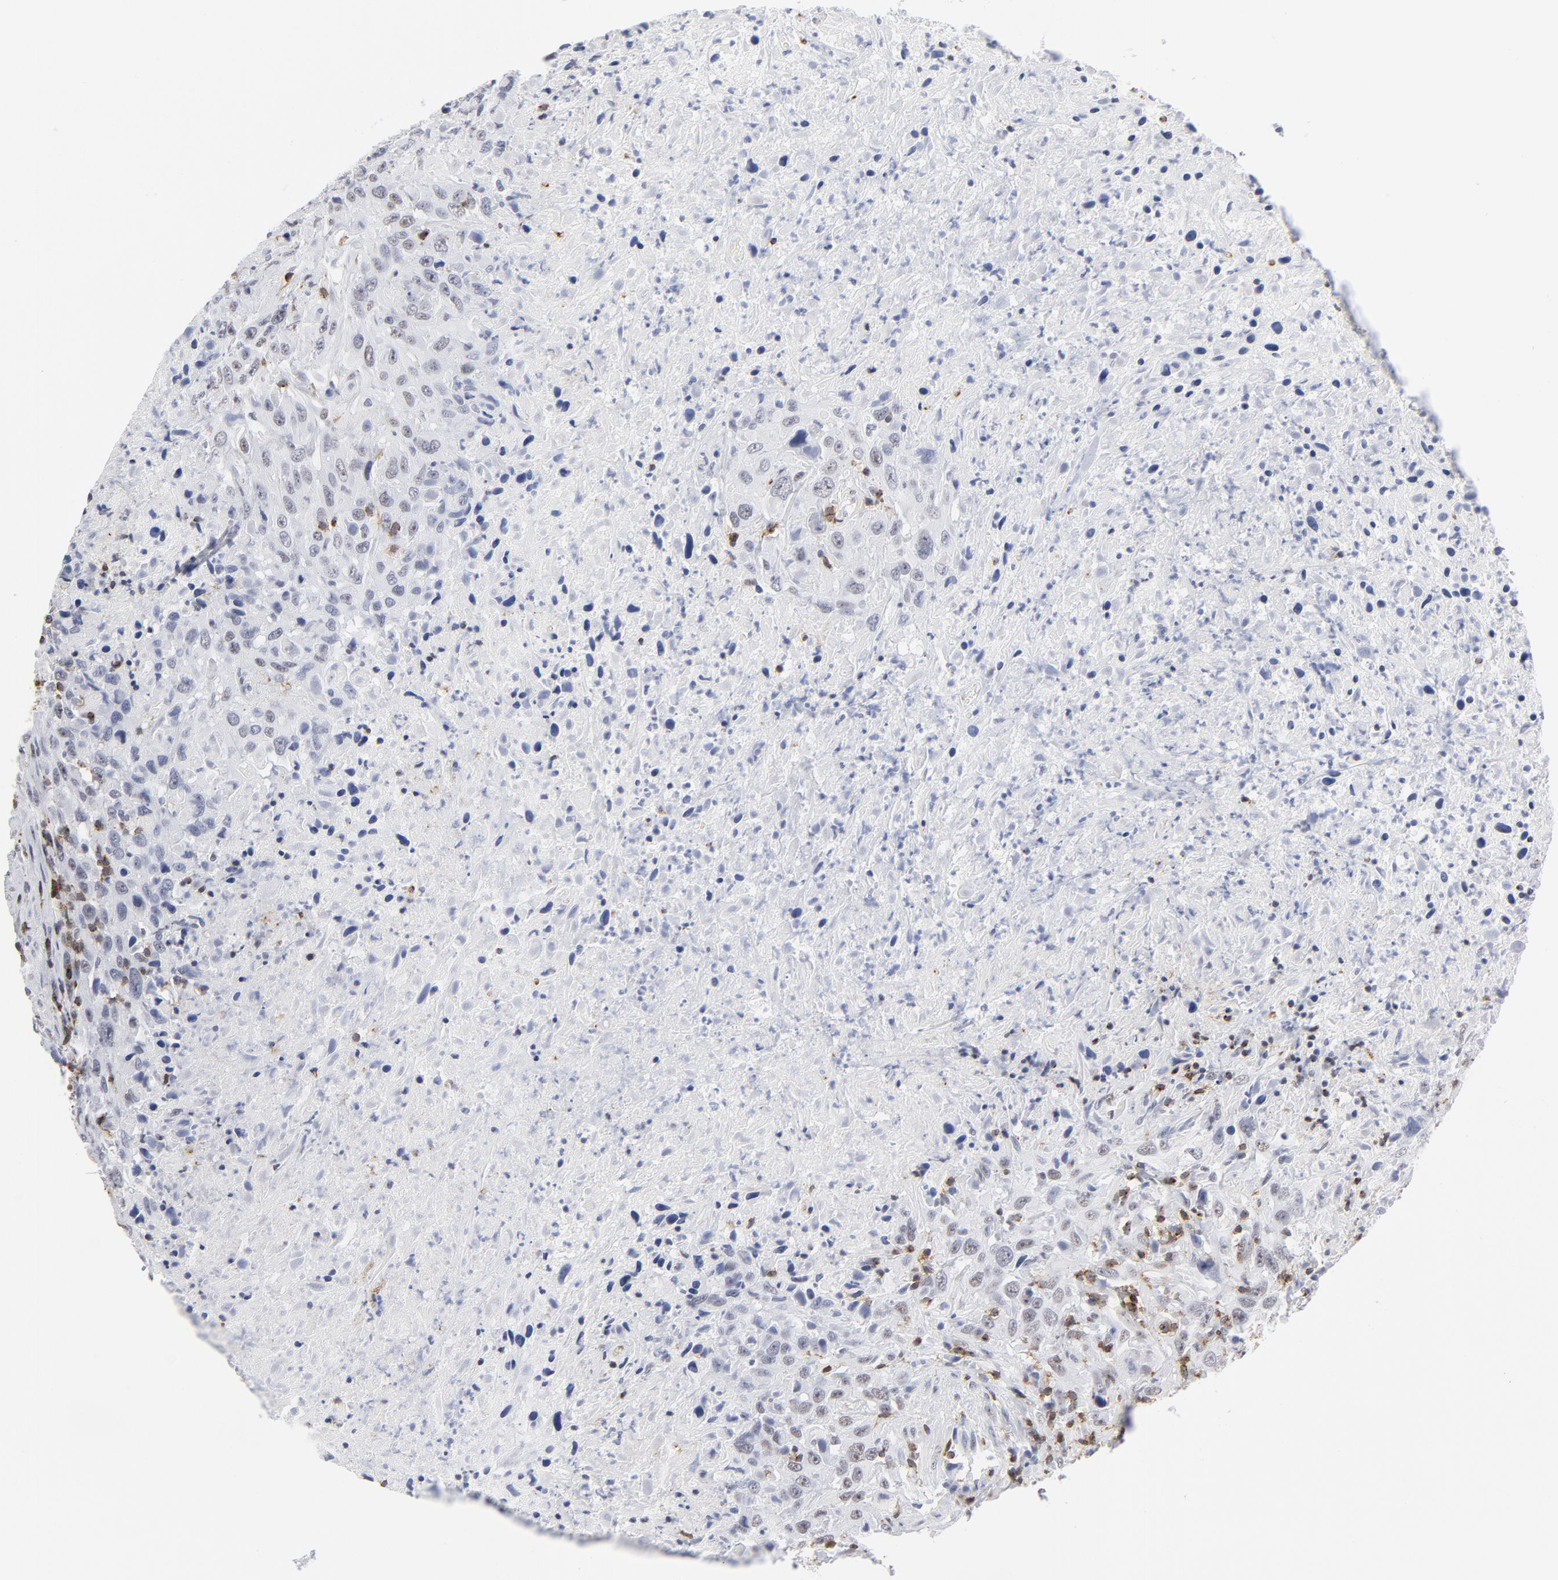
{"staining": {"intensity": "weak", "quantity": "25%-75%", "location": "nuclear"}, "tissue": "urothelial cancer", "cell_type": "Tumor cells", "image_type": "cancer", "snomed": [{"axis": "morphology", "description": "Urothelial carcinoma, High grade"}, {"axis": "topography", "description": "Urinary bladder"}], "caption": "Immunohistochemistry (IHC) of human urothelial cancer displays low levels of weak nuclear staining in about 25%-75% of tumor cells. Immunohistochemistry stains the protein of interest in brown and the nuclei are stained blue.", "gene": "CD2", "patient": {"sex": "male", "age": 61}}